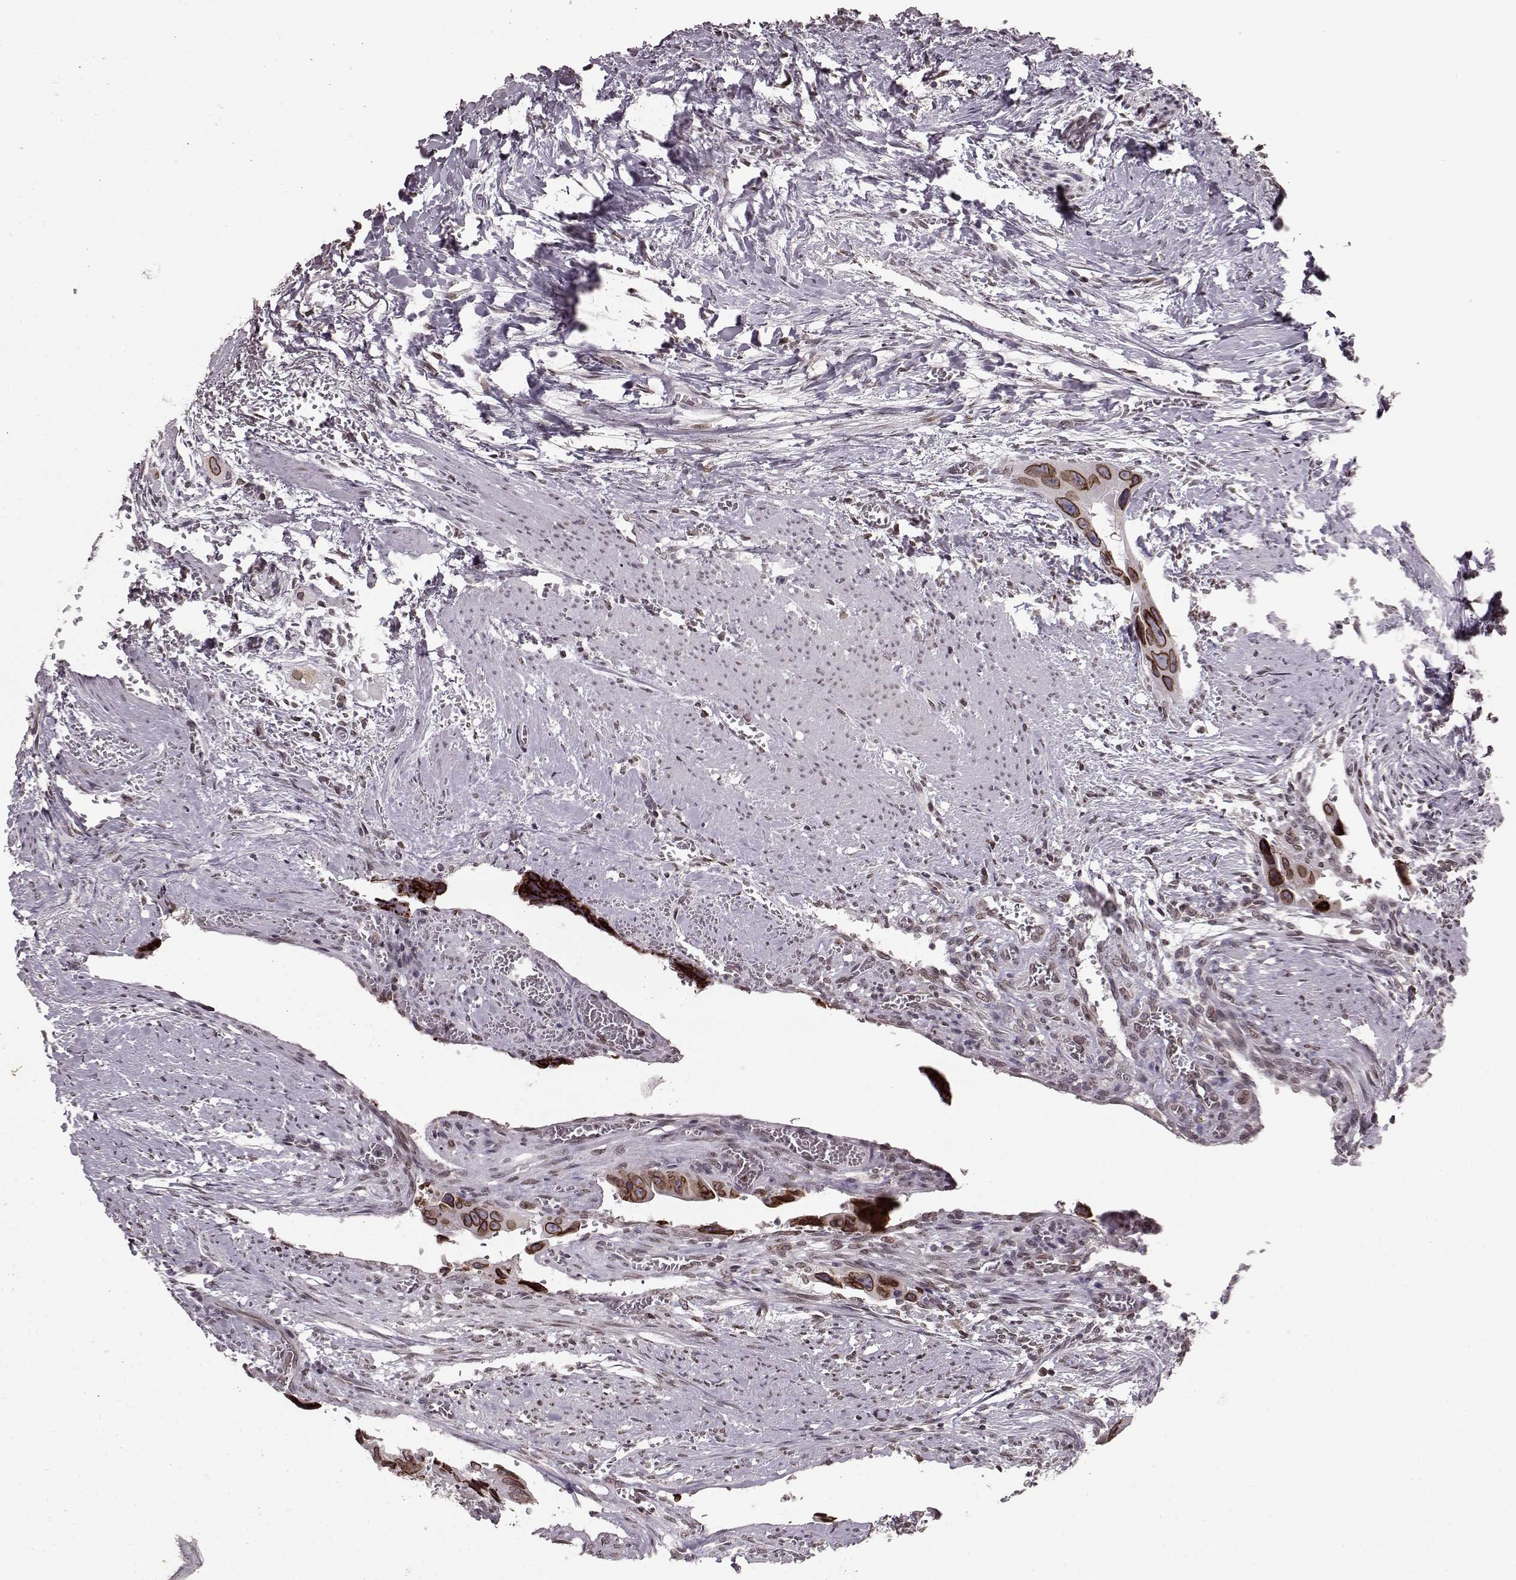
{"staining": {"intensity": "strong", "quantity": ">75%", "location": "cytoplasmic/membranous,nuclear"}, "tissue": "colorectal cancer", "cell_type": "Tumor cells", "image_type": "cancer", "snomed": [{"axis": "morphology", "description": "Adenocarcinoma, NOS"}, {"axis": "topography", "description": "Rectum"}], "caption": "Colorectal cancer (adenocarcinoma) stained with immunohistochemistry (IHC) demonstrates strong cytoplasmic/membranous and nuclear positivity in about >75% of tumor cells.", "gene": "DCAF12", "patient": {"sex": "male", "age": 76}}